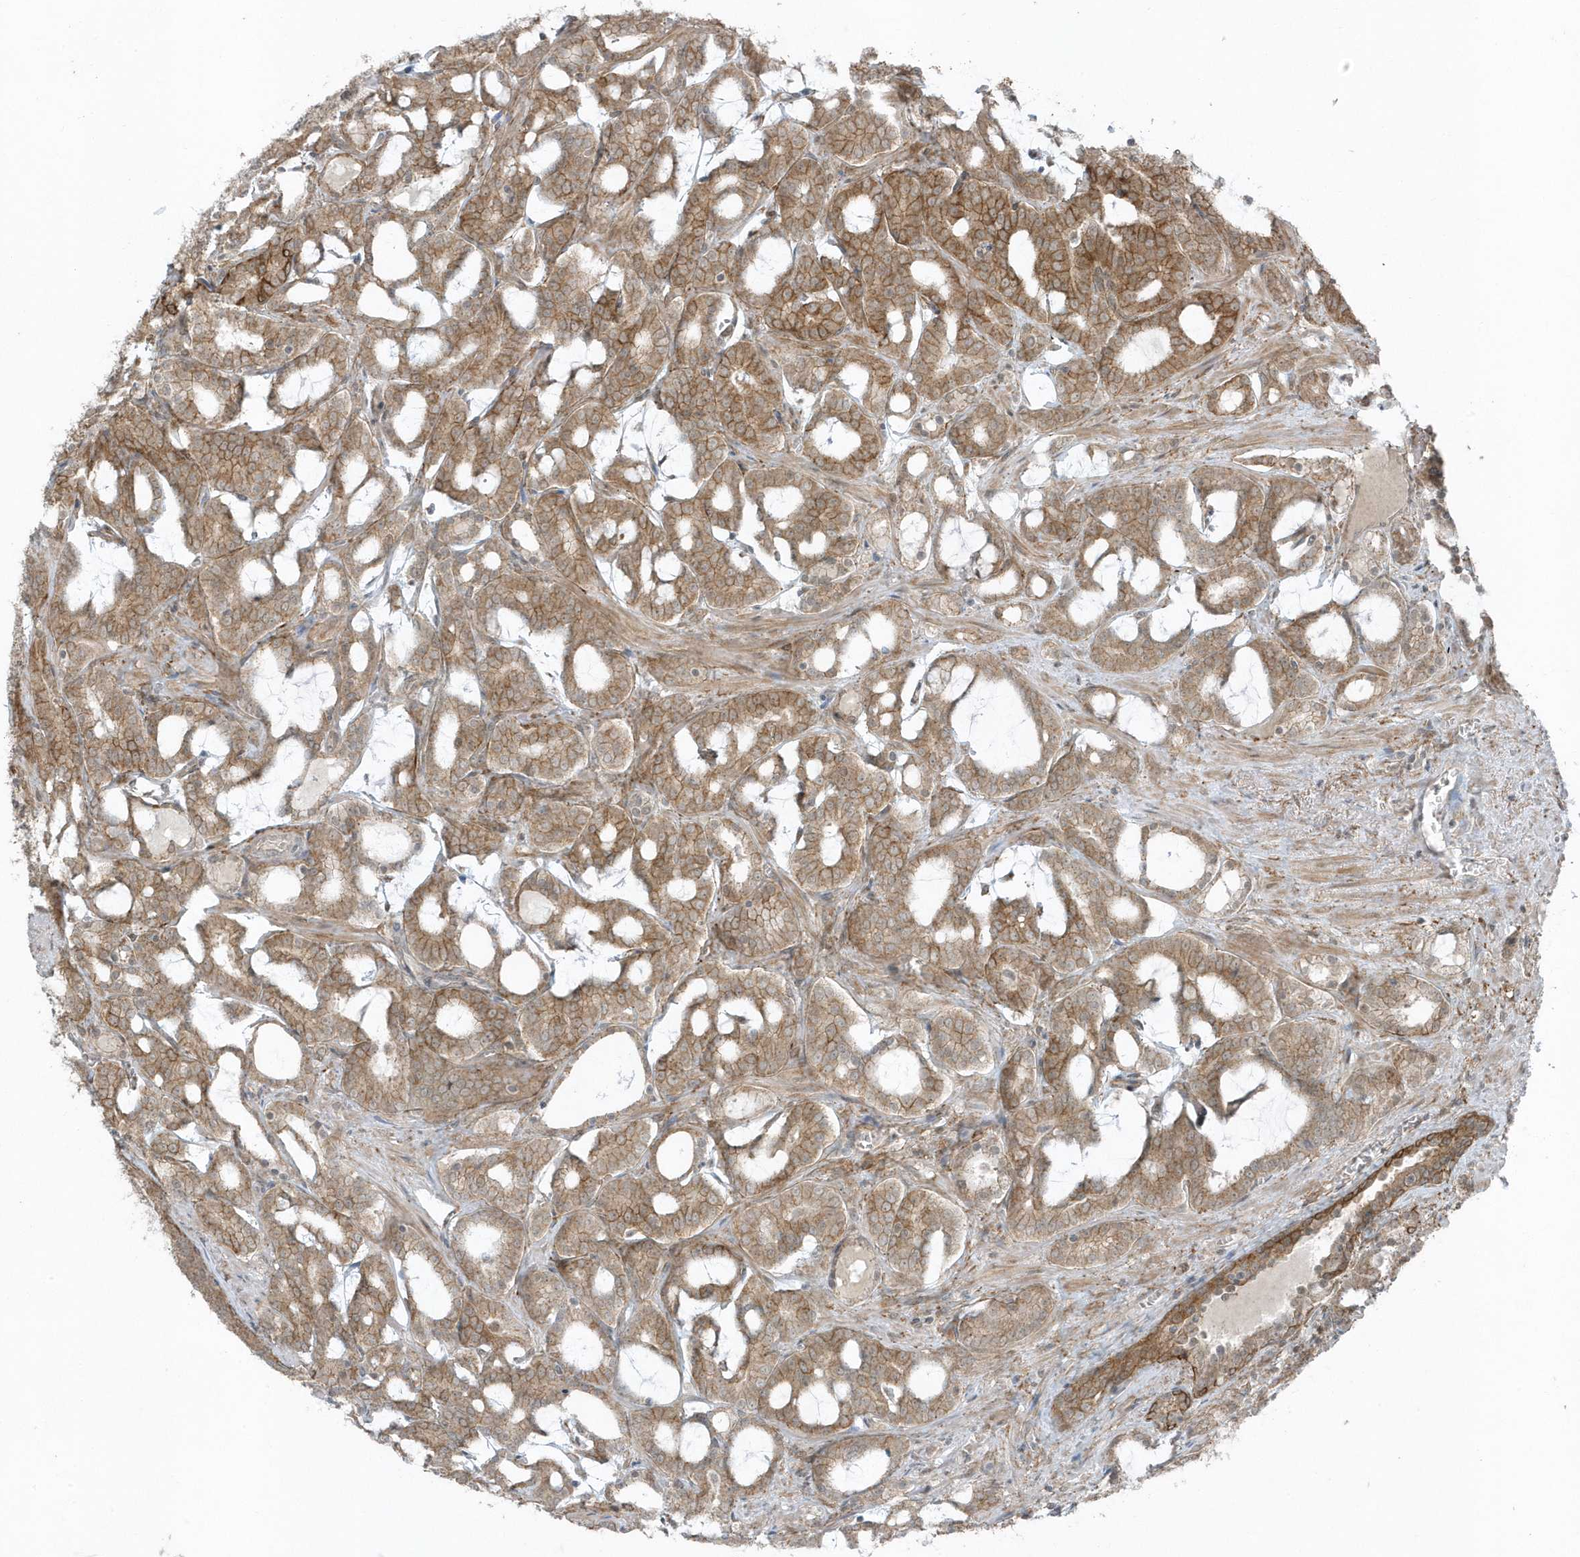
{"staining": {"intensity": "moderate", "quantity": ">75%", "location": "cytoplasmic/membranous"}, "tissue": "prostate cancer", "cell_type": "Tumor cells", "image_type": "cancer", "snomed": [{"axis": "morphology", "description": "Adenocarcinoma, High grade"}, {"axis": "topography", "description": "Prostate and seminal vesicle, NOS"}], "caption": "Human high-grade adenocarcinoma (prostate) stained with a protein marker shows moderate staining in tumor cells.", "gene": "PARD3B", "patient": {"sex": "male", "age": 67}}